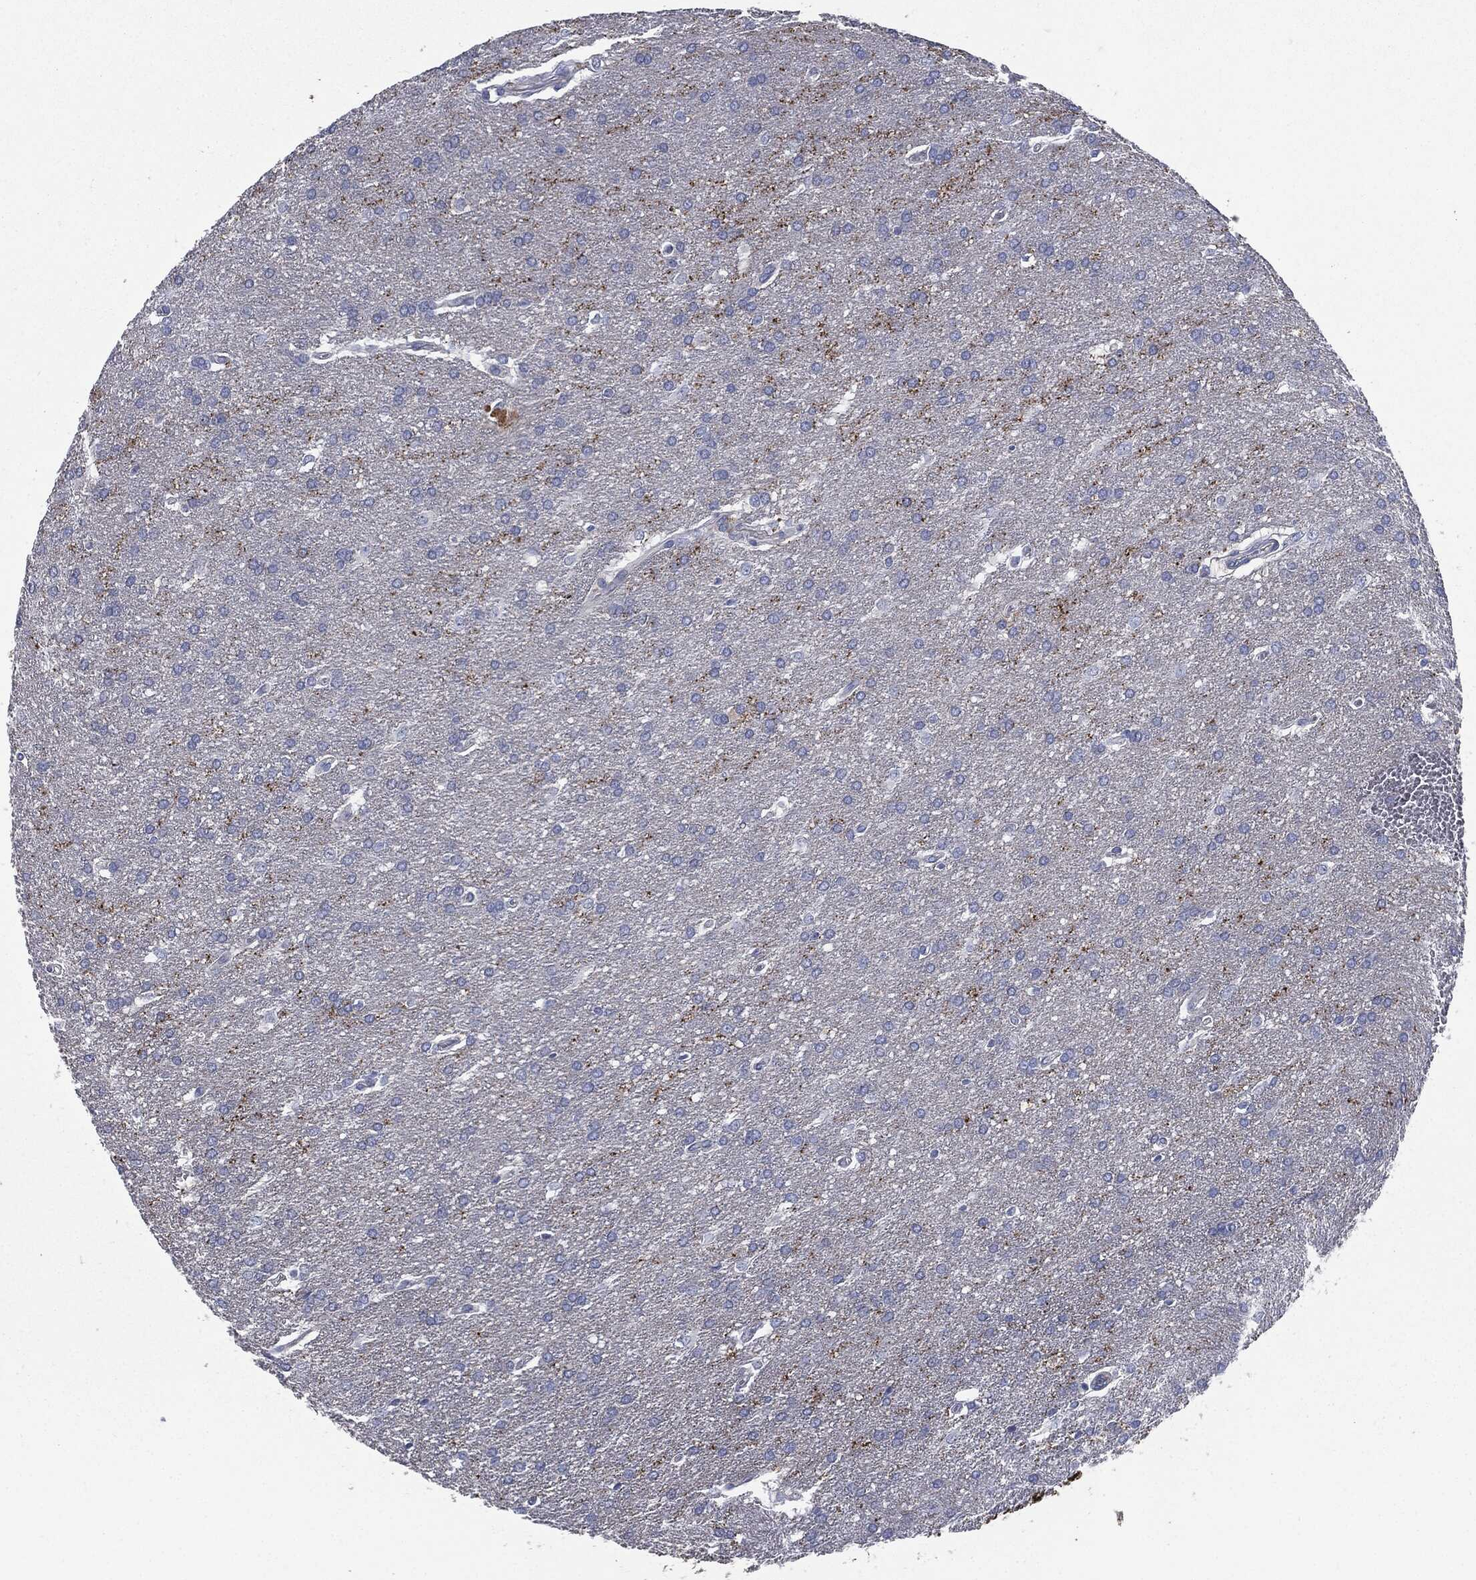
{"staining": {"intensity": "negative", "quantity": "none", "location": "none"}, "tissue": "glioma", "cell_type": "Tumor cells", "image_type": "cancer", "snomed": [{"axis": "morphology", "description": "Glioma, malignant, Low grade"}, {"axis": "topography", "description": "Brain"}], "caption": "A high-resolution photomicrograph shows IHC staining of malignant glioma (low-grade), which displays no significant staining in tumor cells. (DAB immunohistochemistry (IHC) visualized using brightfield microscopy, high magnification).", "gene": "CD27", "patient": {"sex": "female", "age": 32}}